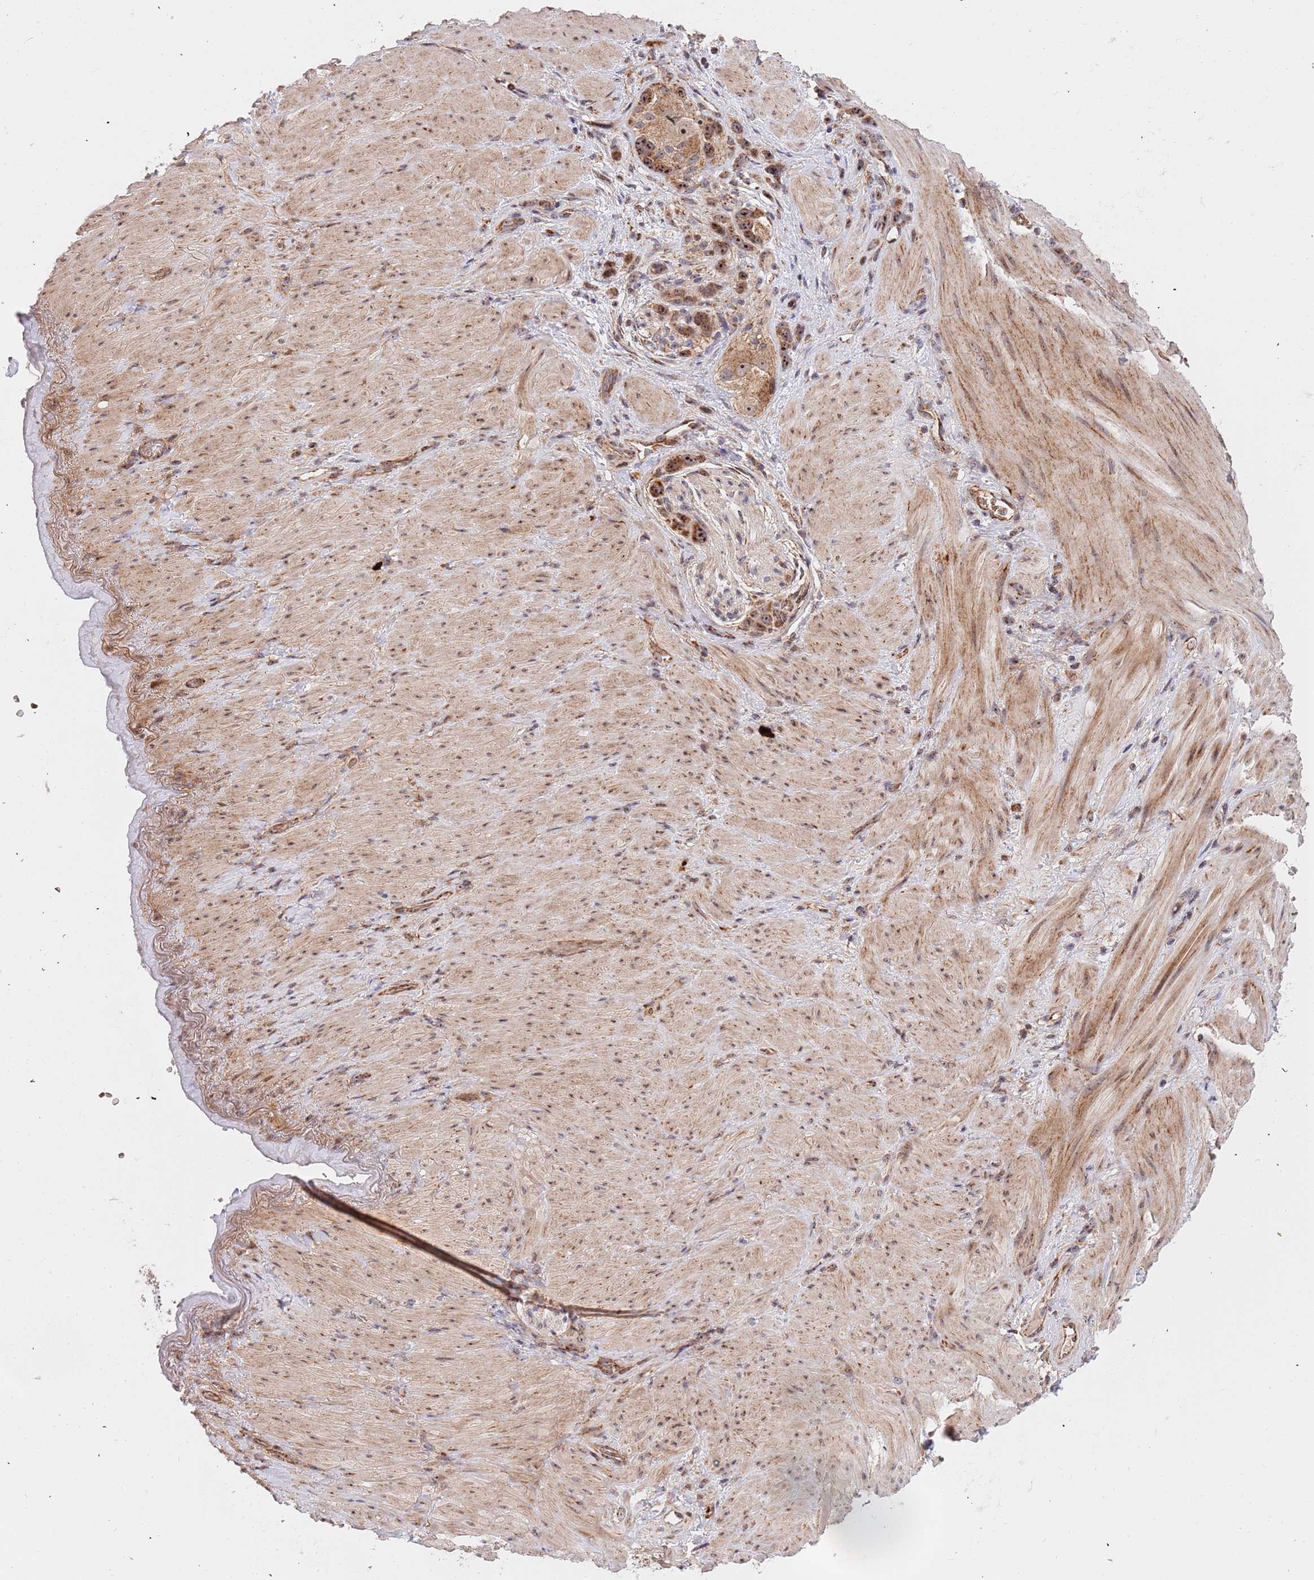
{"staining": {"intensity": "moderate", "quantity": ">75%", "location": "cytoplasmic/membranous"}, "tissue": "stomach cancer", "cell_type": "Tumor cells", "image_type": "cancer", "snomed": [{"axis": "morphology", "description": "Adenocarcinoma, NOS"}, {"axis": "topography", "description": "Stomach"}], "caption": "This is an image of IHC staining of stomach cancer, which shows moderate expression in the cytoplasmic/membranous of tumor cells.", "gene": "DCHS1", "patient": {"sex": "female", "age": 65}}